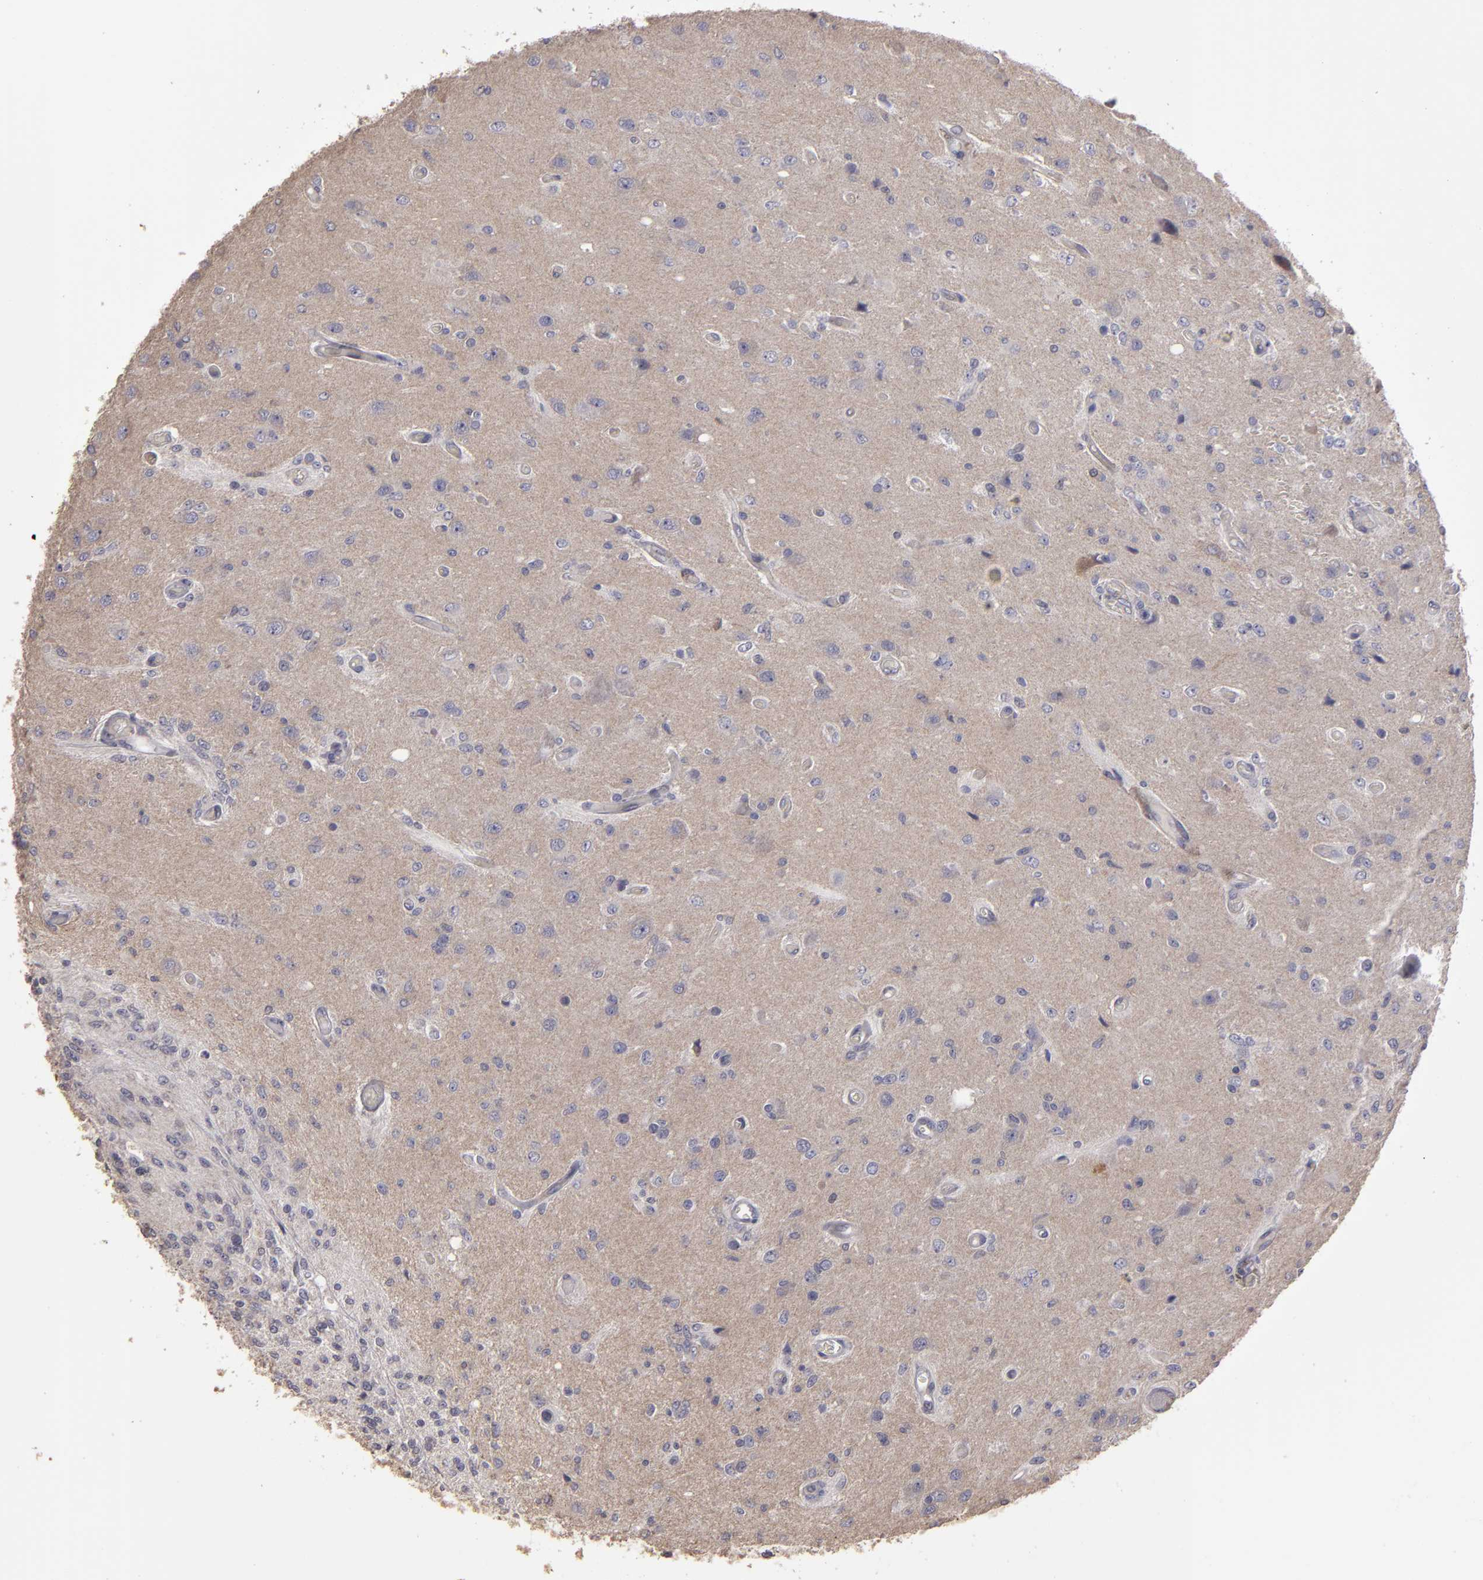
{"staining": {"intensity": "negative", "quantity": "none", "location": "none"}, "tissue": "glioma", "cell_type": "Tumor cells", "image_type": "cancer", "snomed": [{"axis": "morphology", "description": "Normal tissue, NOS"}, {"axis": "morphology", "description": "Glioma, malignant, High grade"}, {"axis": "topography", "description": "Cerebral cortex"}], "caption": "IHC of glioma exhibits no staining in tumor cells.", "gene": "CD55", "patient": {"sex": "male", "age": 77}}